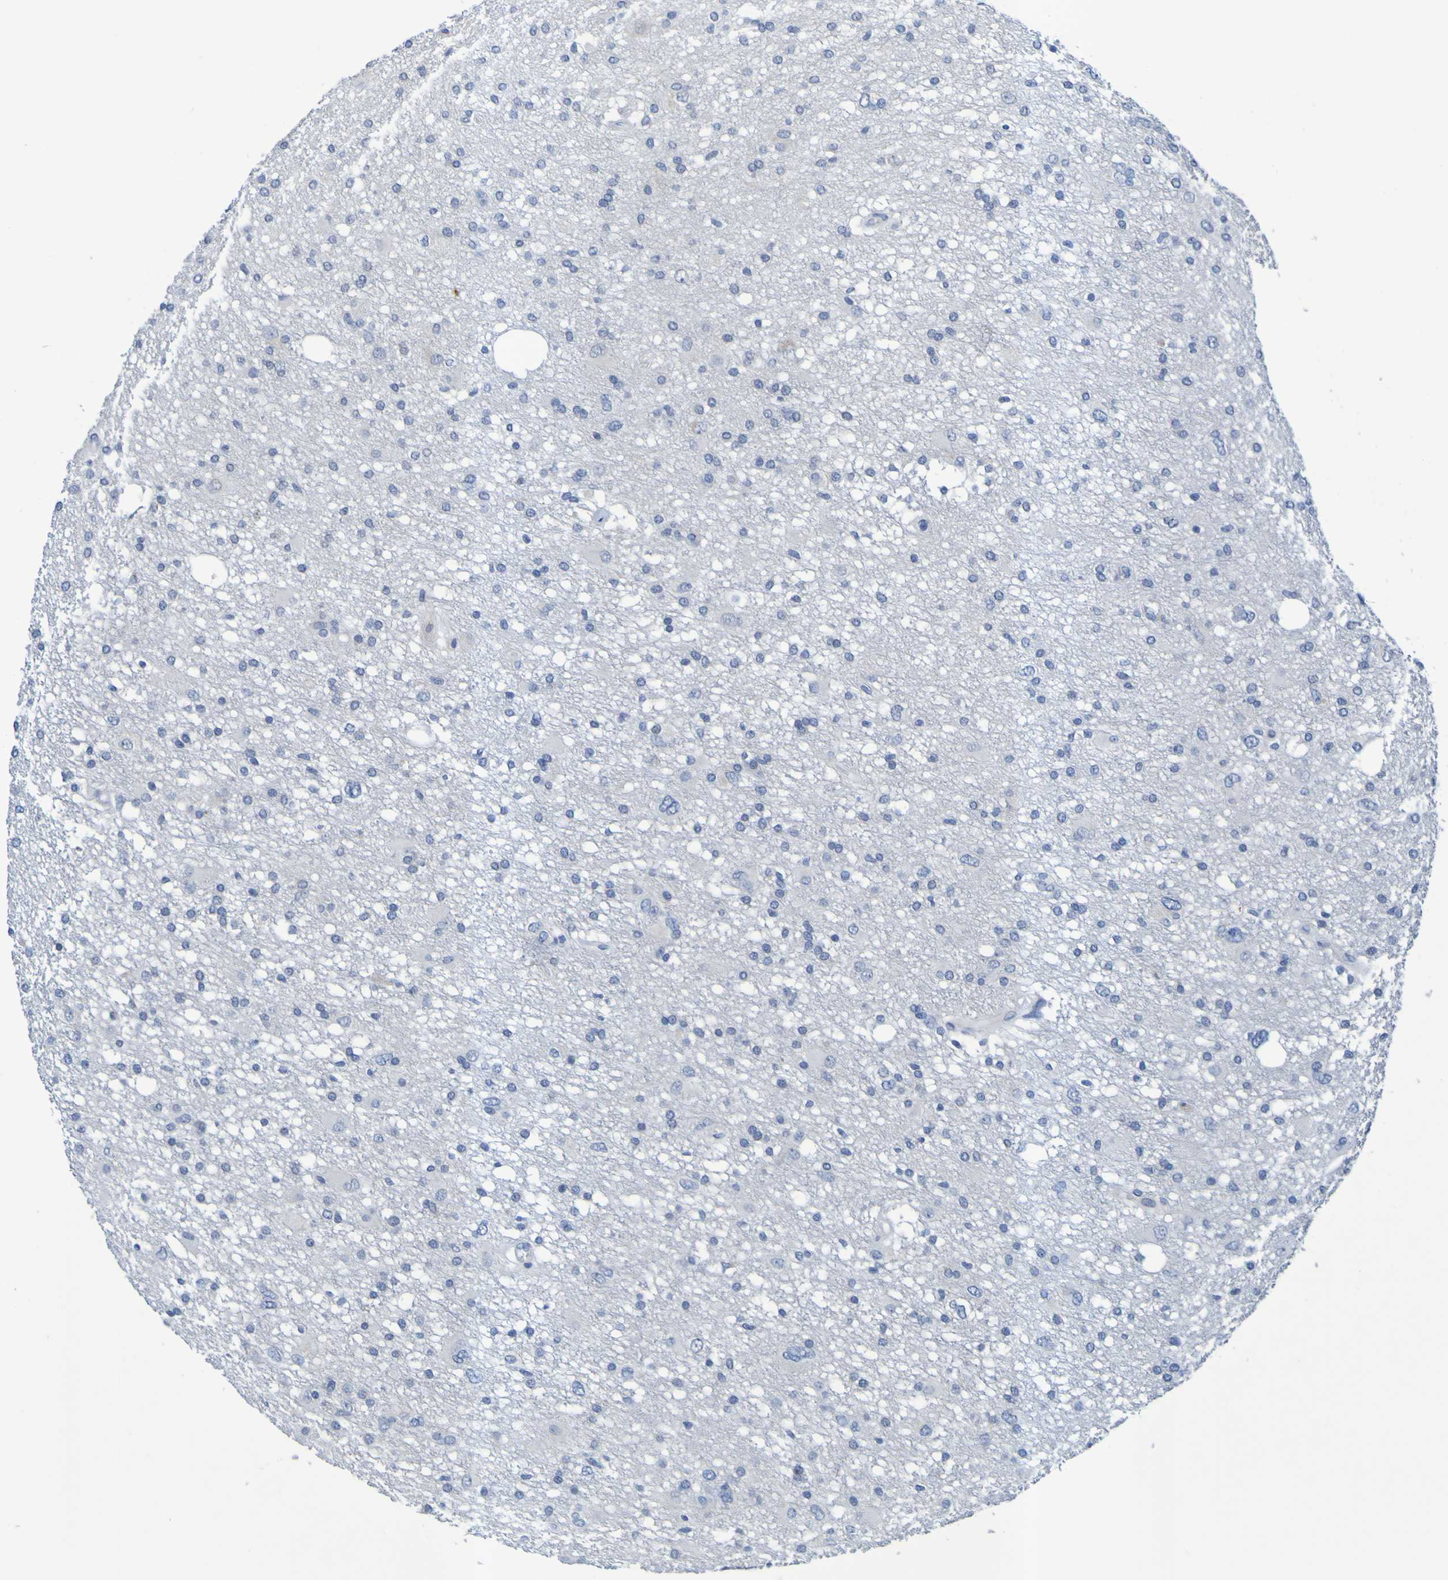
{"staining": {"intensity": "negative", "quantity": "none", "location": "none"}, "tissue": "glioma", "cell_type": "Tumor cells", "image_type": "cancer", "snomed": [{"axis": "morphology", "description": "Glioma, malignant, High grade"}, {"axis": "topography", "description": "Brain"}], "caption": "A histopathology image of high-grade glioma (malignant) stained for a protein demonstrates no brown staining in tumor cells.", "gene": "VMA21", "patient": {"sex": "female", "age": 59}}